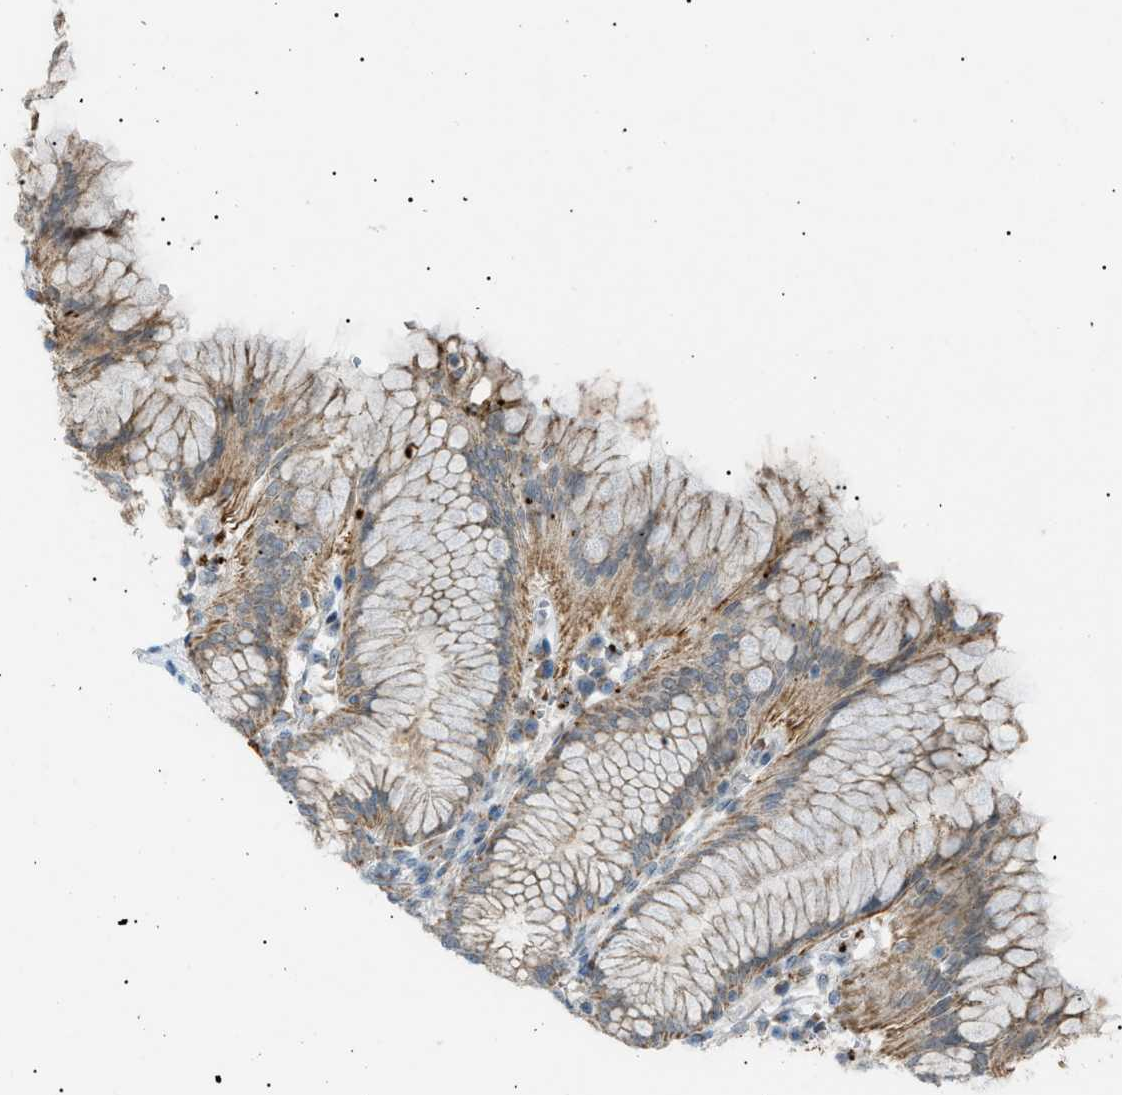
{"staining": {"intensity": "moderate", "quantity": ">75%", "location": "cytoplasmic/membranous"}, "tissue": "stomach", "cell_type": "Glandular cells", "image_type": "normal", "snomed": [{"axis": "morphology", "description": "Normal tissue, NOS"}, {"axis": "topography", "description": "Stomach"}, {"axis": "topography", "description": "Stomach, lower"}], "caption": "Stomach stained for a protein (brown) shows moderate cytoplasmic/membranous positive expression in about >75% of glandular cells.", "gene": "ZNF516", "patient": {"sex": "female", "age": 56}}